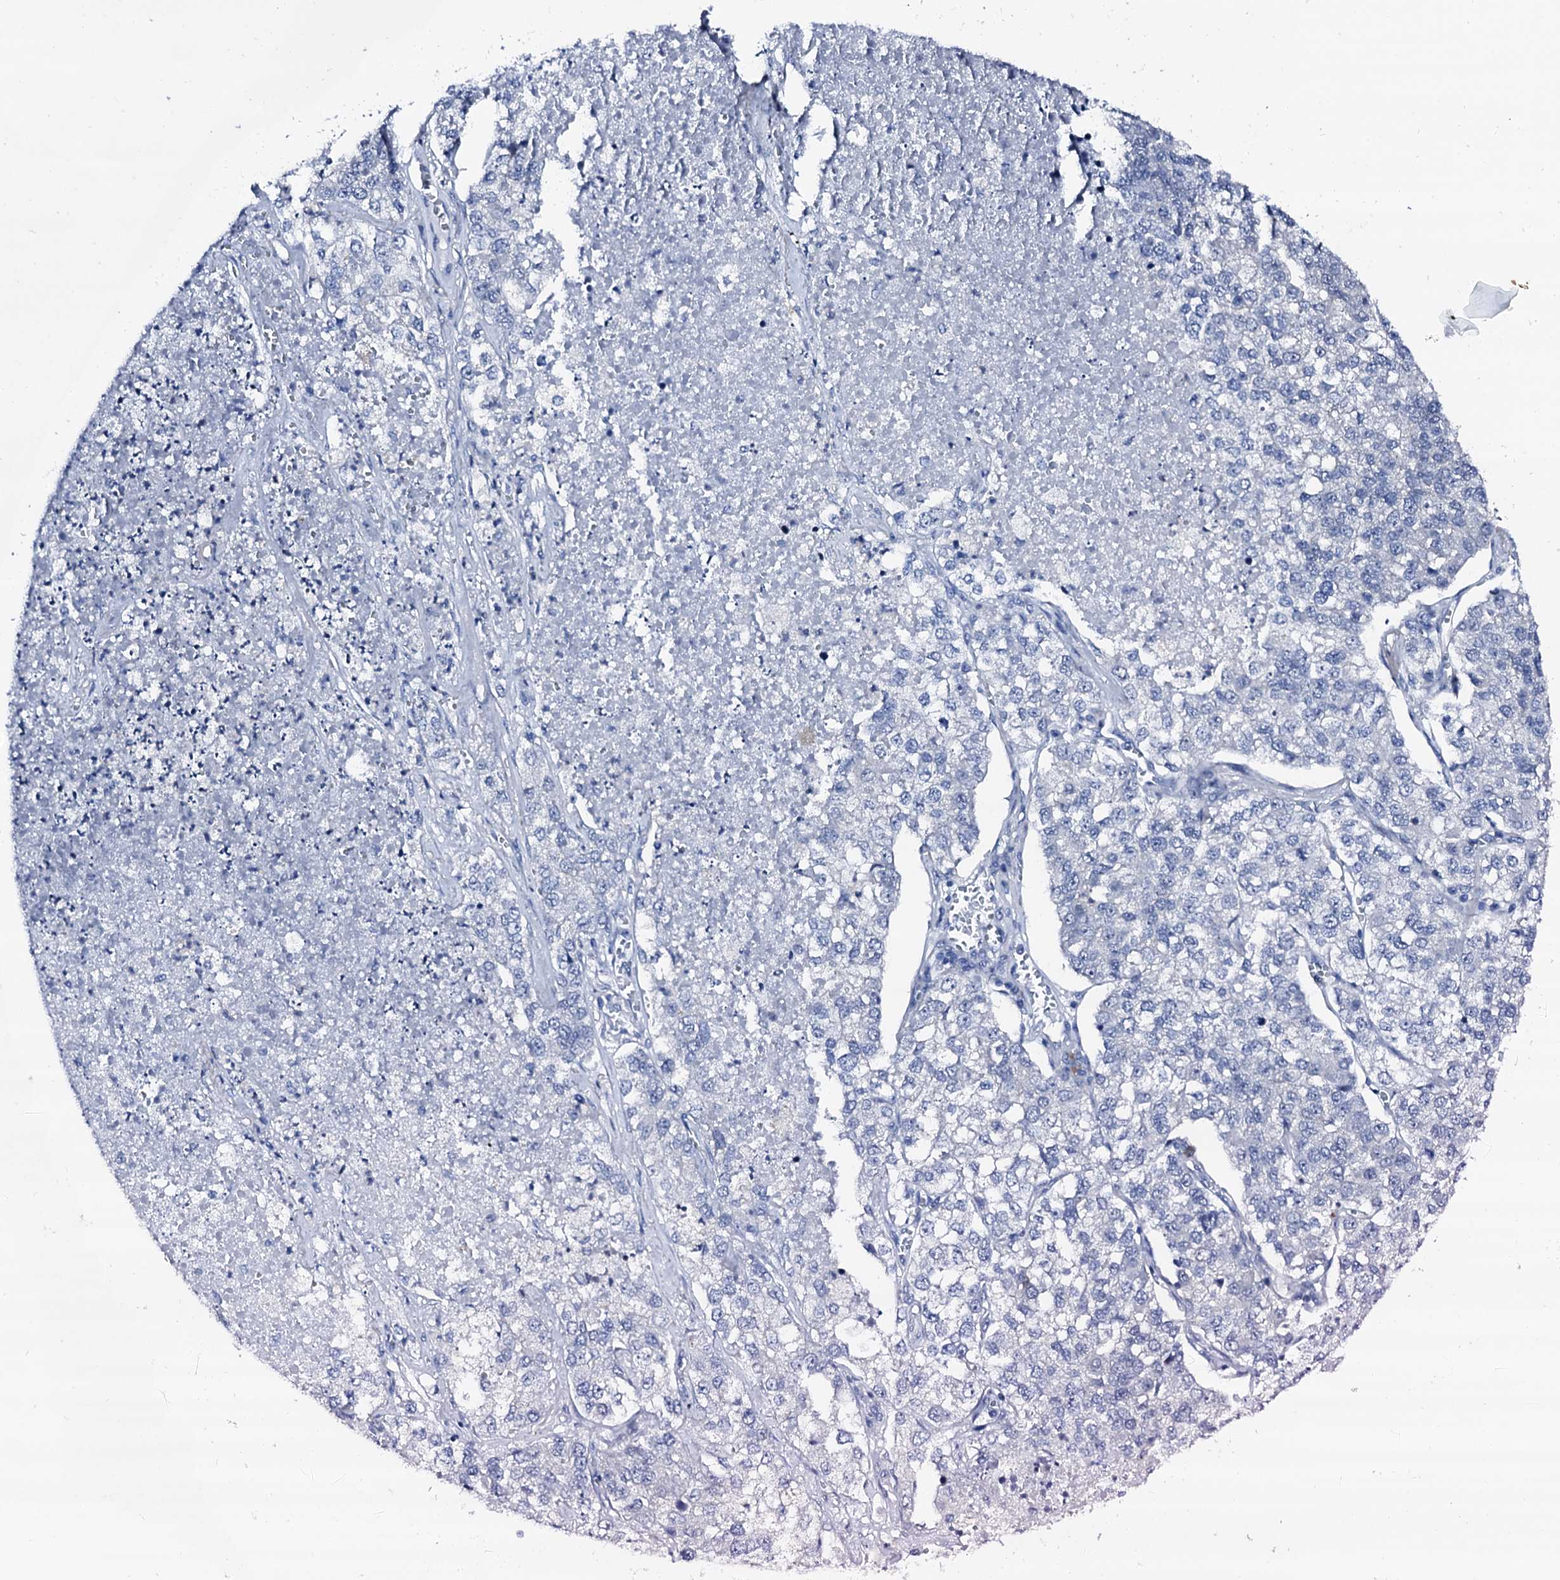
{"staining": {"intensity": "negative", "quantity": "none", "location": "none"}, "tissue": "lung cancer", "cell_type": "Tumor cells", "image_type": "cancer", "snomed": [{"axis": "morphology", "description": "Adenocarcinoma, NOS"}, {"axis": "topography", "description": "Lung"}], "caption": "A high-resolution micrograph shows IHC staining of lung cancer (adenocarcinoma), which demonstrates no significant staining in tumor cells.", "gene": "TRAFD1", "patient": {"sex": "male", "age": 49}}